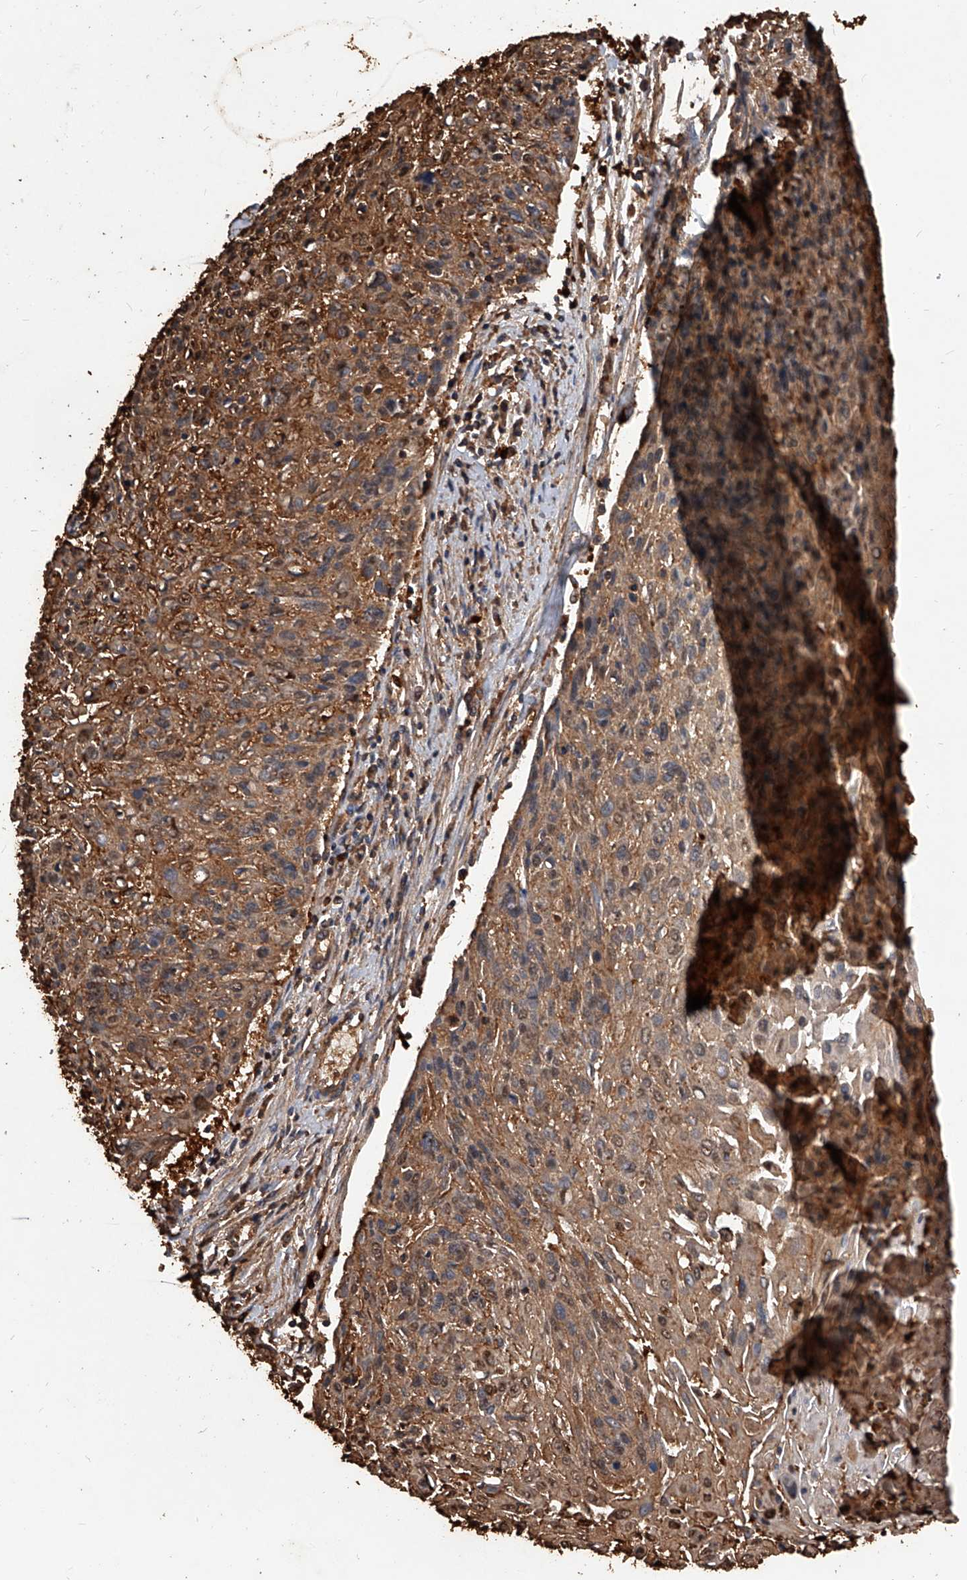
{"staining": {"intensity": "moderate", "quantity": ">75%", "location": "cytoplasmic/membranous"}, "tissue": "cervical cancer", "cell_type": "Tumor cells", "image_type": "cancer", "snomed": [{"axis": "morphology", "description": "Squamous cell carcinoma, NOS"}, {"axis": "topography", "description": "Cervix"}], "caption": "This micrograph exhibits cervical cancer (squamous cell carcinoma) stained with immunohistochemistry (IHC) to label a protein in brown. The cytoplasmic/membranous of tumor cells show moderate positivity for the protein. Nuclei are counter-stained blue.", "gene": "UCP2", "patient": {"sex": "female", "age": 51}}